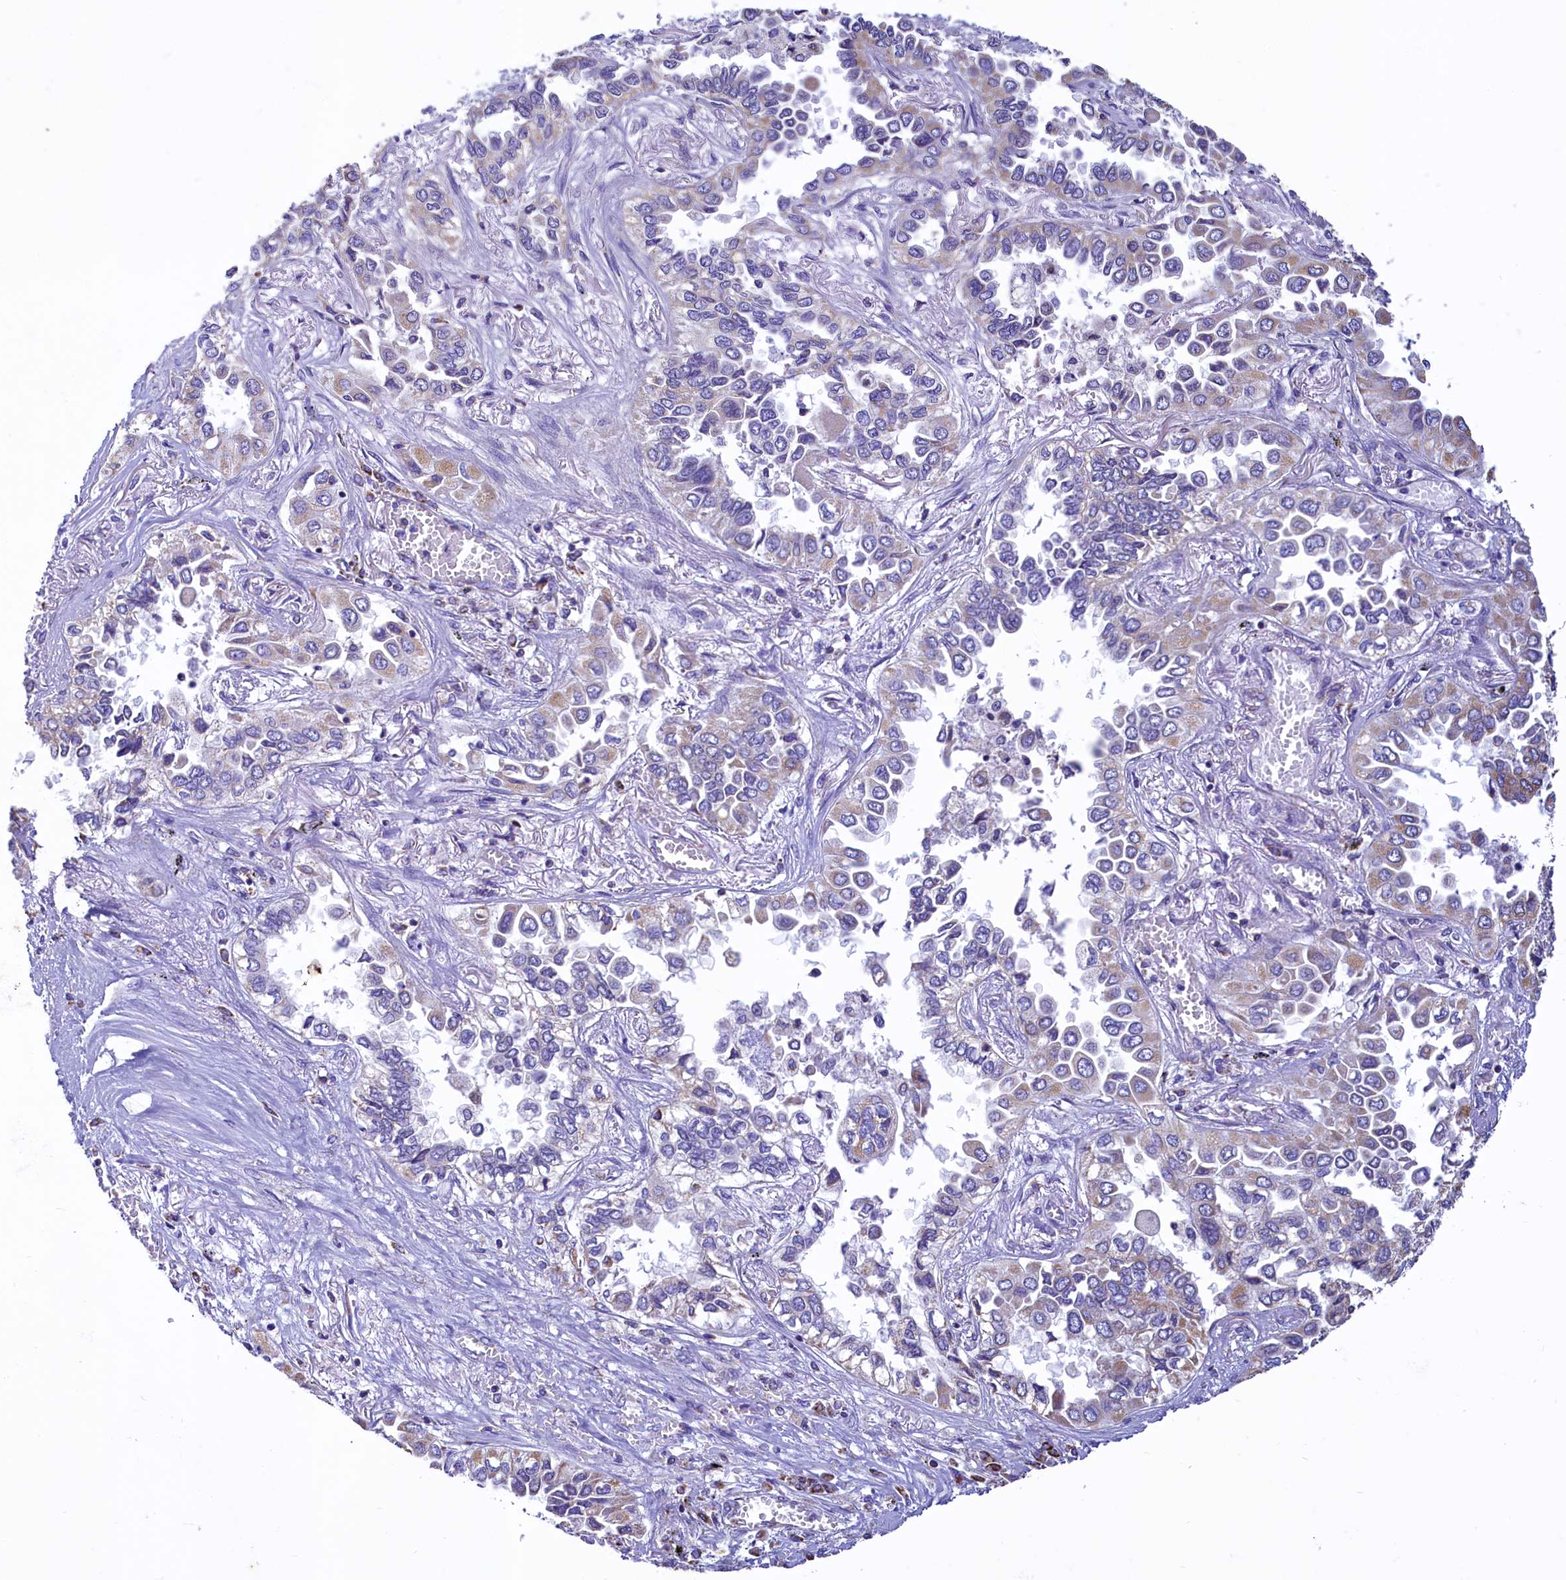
{"staining": {"intensity": "negative", "quantity": "none", "location": "none"}, "tissue": "lung cancer", "cell_type": "Tumor cells", "image_type": "cancer", "snomed": [{"axis": "morphology", "description": "Adenocarcinoma, NOS"}, {"axis": "topography", "description": "Lung"}], "caption": "A histopathology image of lung adenocarcinoma stained for a protein exhibits no brown staining in tumor cells.", "gene": "IDH3A", "patient": {"sex": "female", "age": 76}}